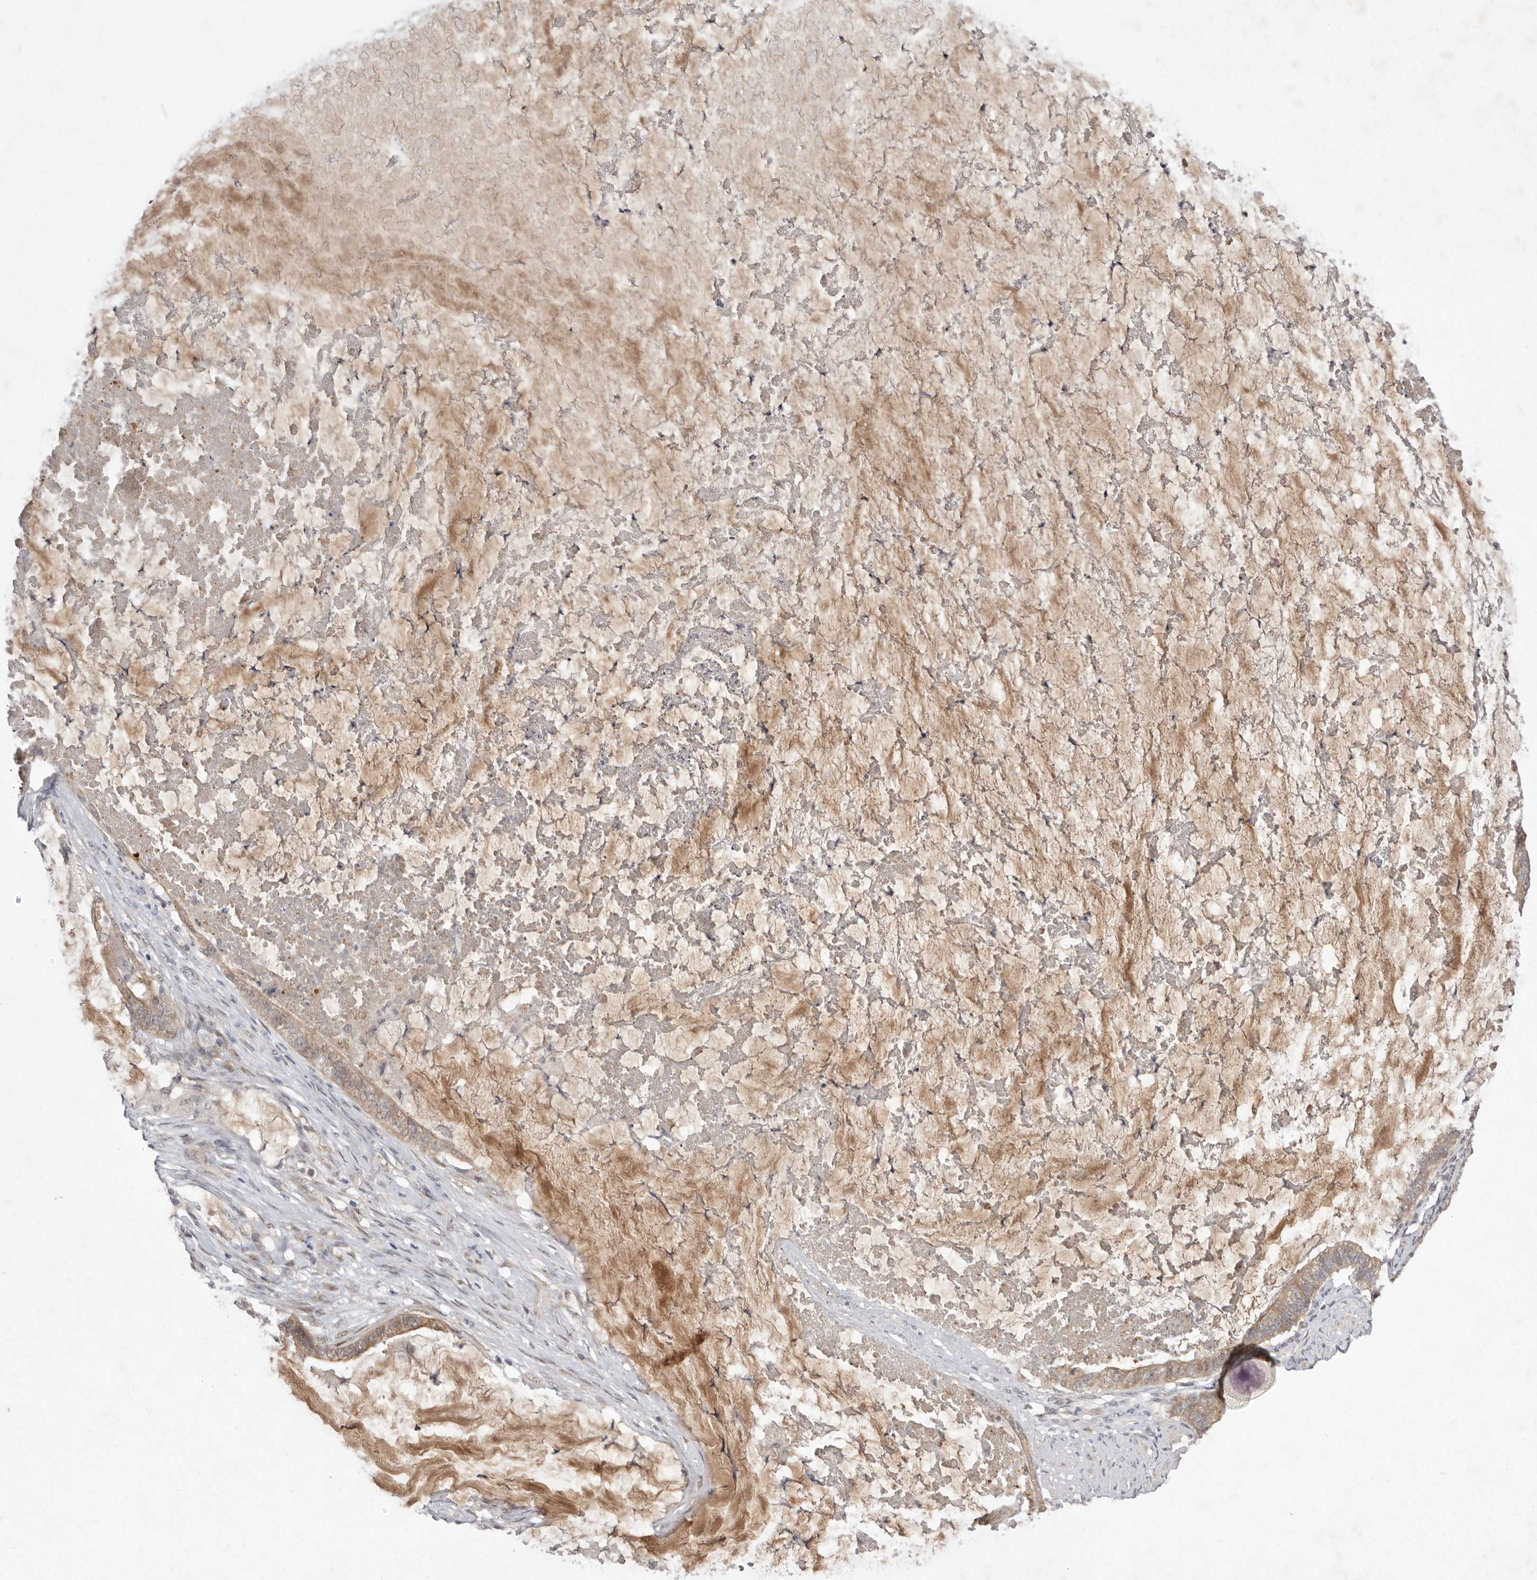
{"staining": {"intensity": "moderate", "quantity": ">75%", "location": "cytoplasmic/membranous"}, "tissue": "ovarian cancer", "cell_type": "Tumor cells", "image_type": "cancer", "snomed": [{"axis": "morphology", "description": "Cystadenocarcinoma, mucinous, NOS"}, {"axis": "topography", "description": "Ovary"}], "caption": "Protein expression analysis of ovarian cancer reveals moderate cytoplasmic/membranous expression in approximately >75% of tumor cells.", "gene": "NSUN4", "patient": {"sex": "female", "age": 61}}